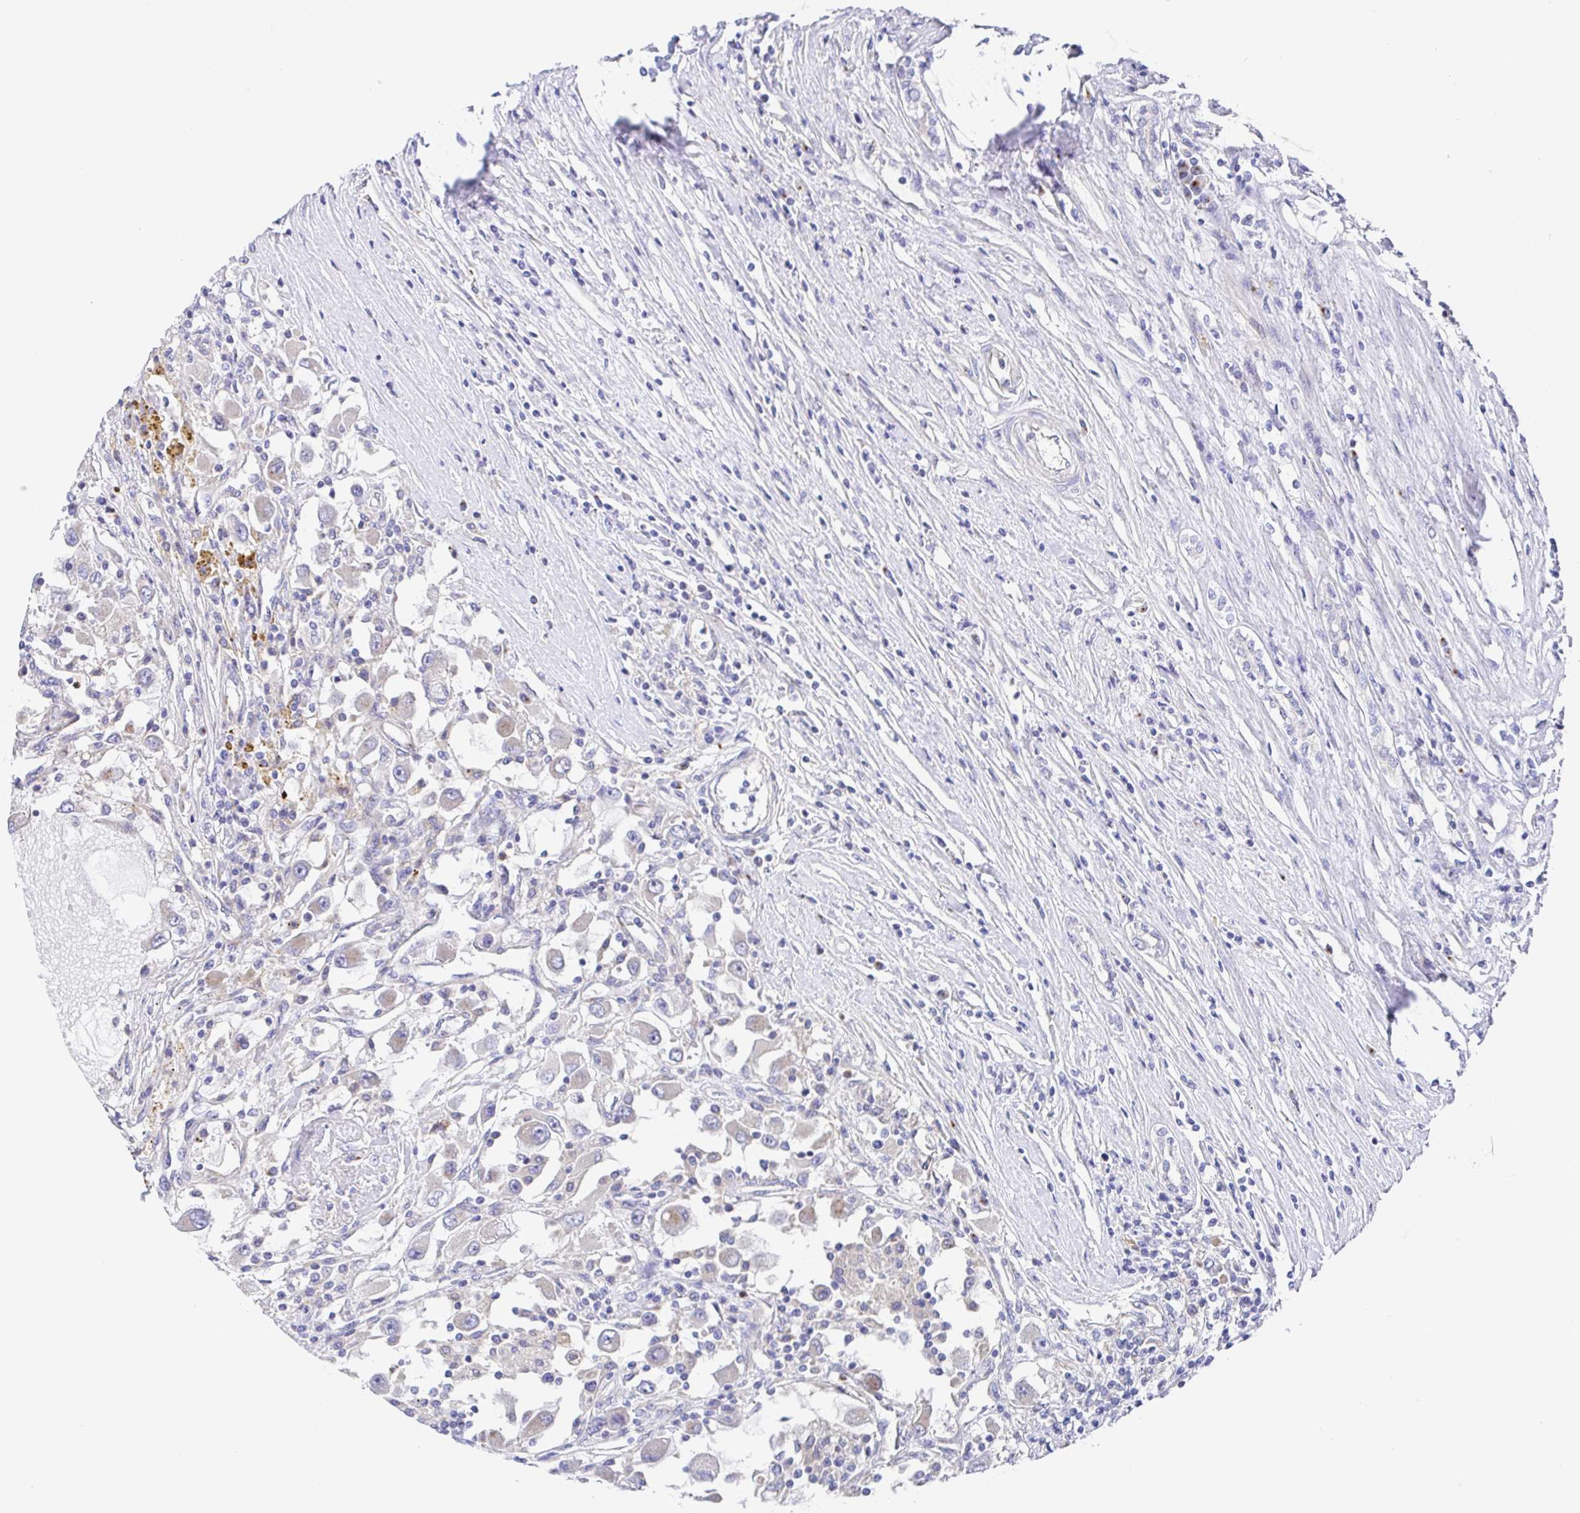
{"staining": {"intensity": "negative", "quantity": "none", "location": "none"}, "tissue": "renal cancer", "cell_type": "Tumor cells", "image_type": "cancer", "snomed": [{"axis": "morphology", "description": "Adenocarcinoma, NOS"}, {"axis": "topography", "description": "Kidney"}], "caption": "Immunohistochemical staining of adenocarcinoma (renal) reveals no significant staining in tumor cells.", "gene": "GOLGA1", "patient": {"sex": "female", "age": 67}}